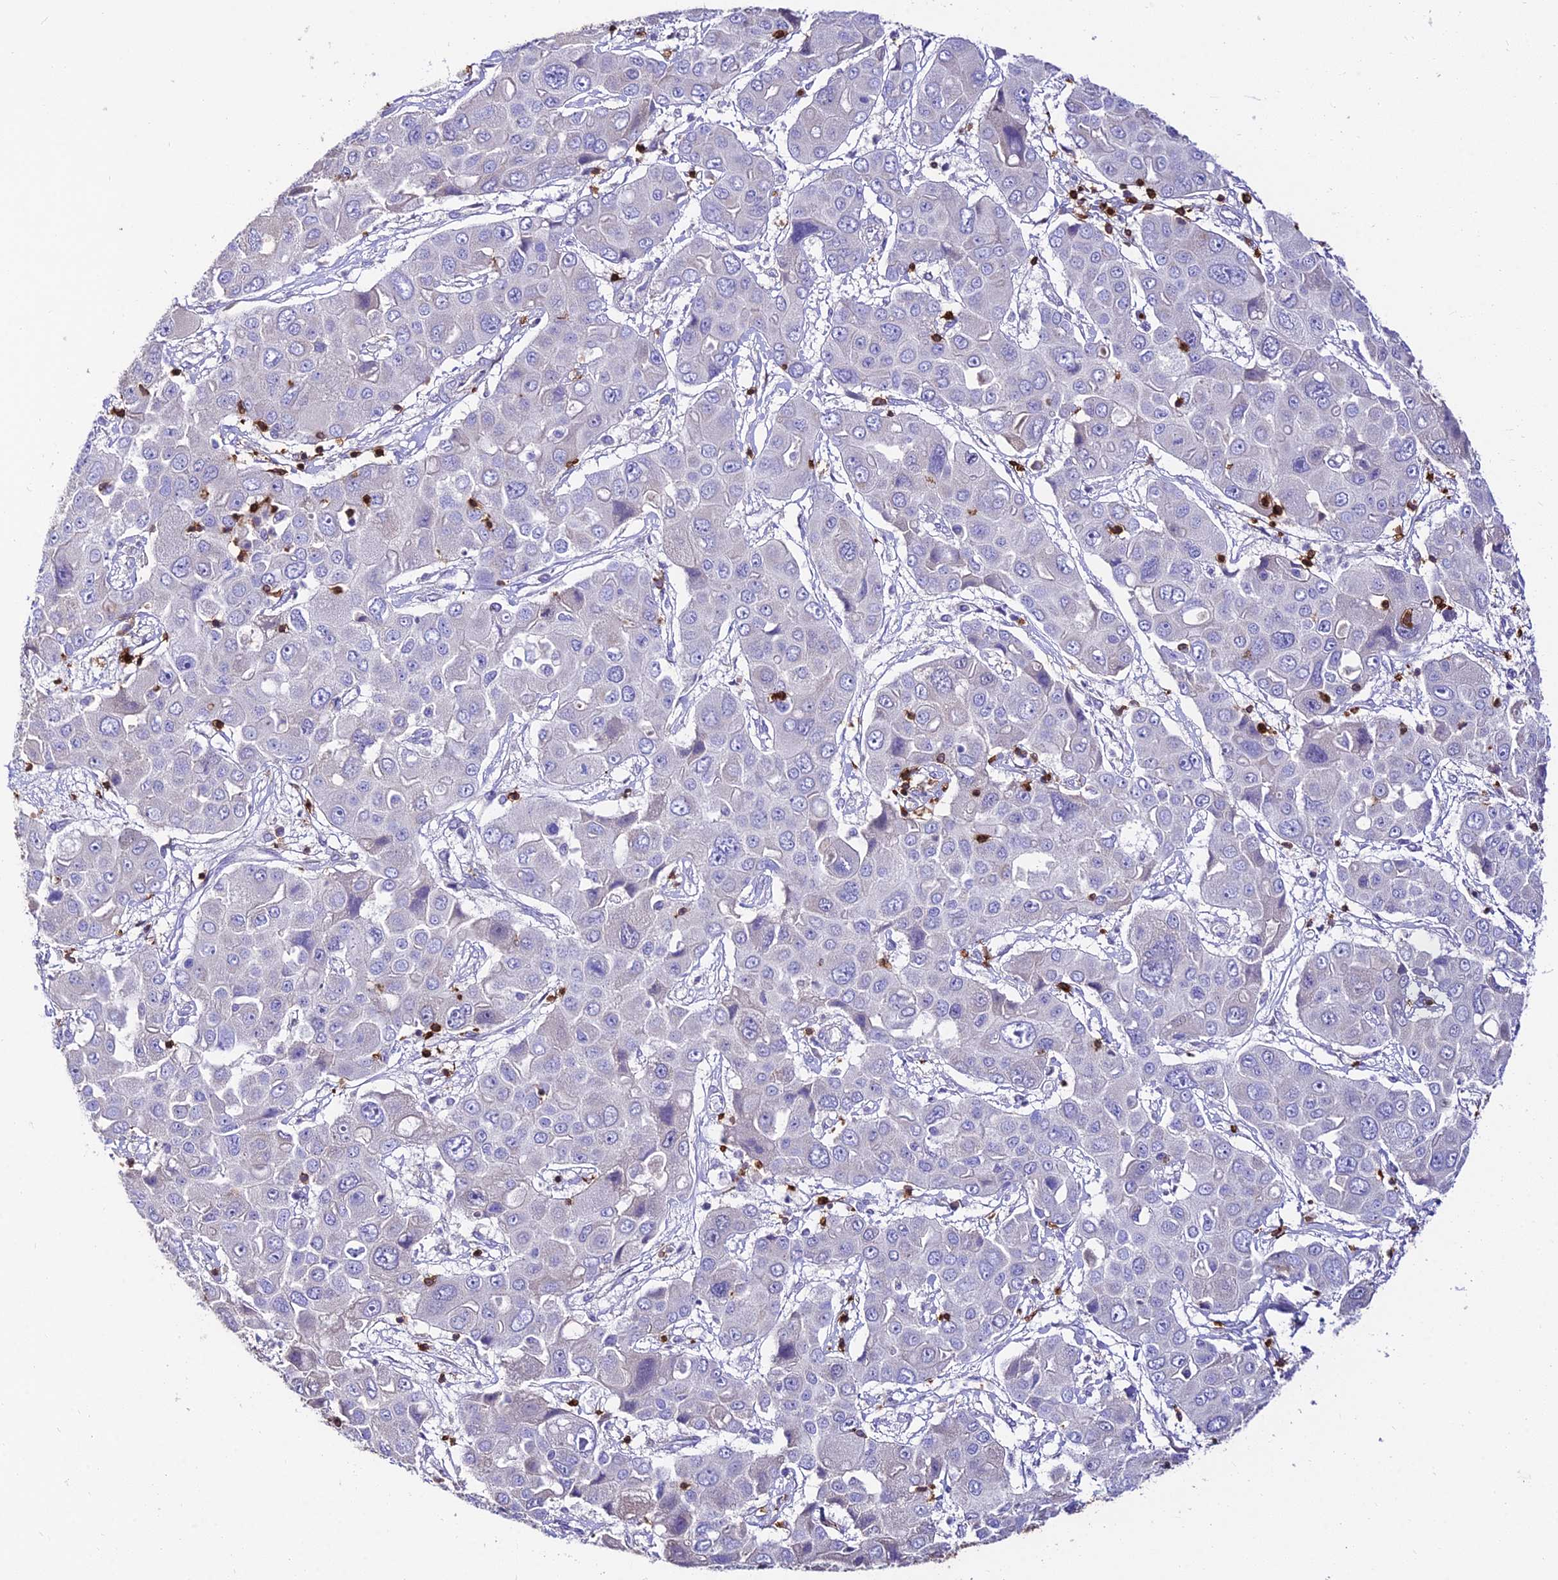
{"staining": {"intensity": "negative", "quantity": "none", "location": "none"}, "tissue": "liver cancer", "cell_type": "Tumor cells", "image_type": "cancer", "snomed": [{"axis": "morphology", "description": "Cholangiocarcinoma"}, {"axis": "topography", "description": "Liver"}], "caption": "Immunohistochemistry (IHC) micrograph of human cholangiocarcinoma (liver) stained for a protein (brown), which reveals no positivity in tumor cells.", "gene": "PTPRCAP", "patient": {"sex": "male", "age": 67}}